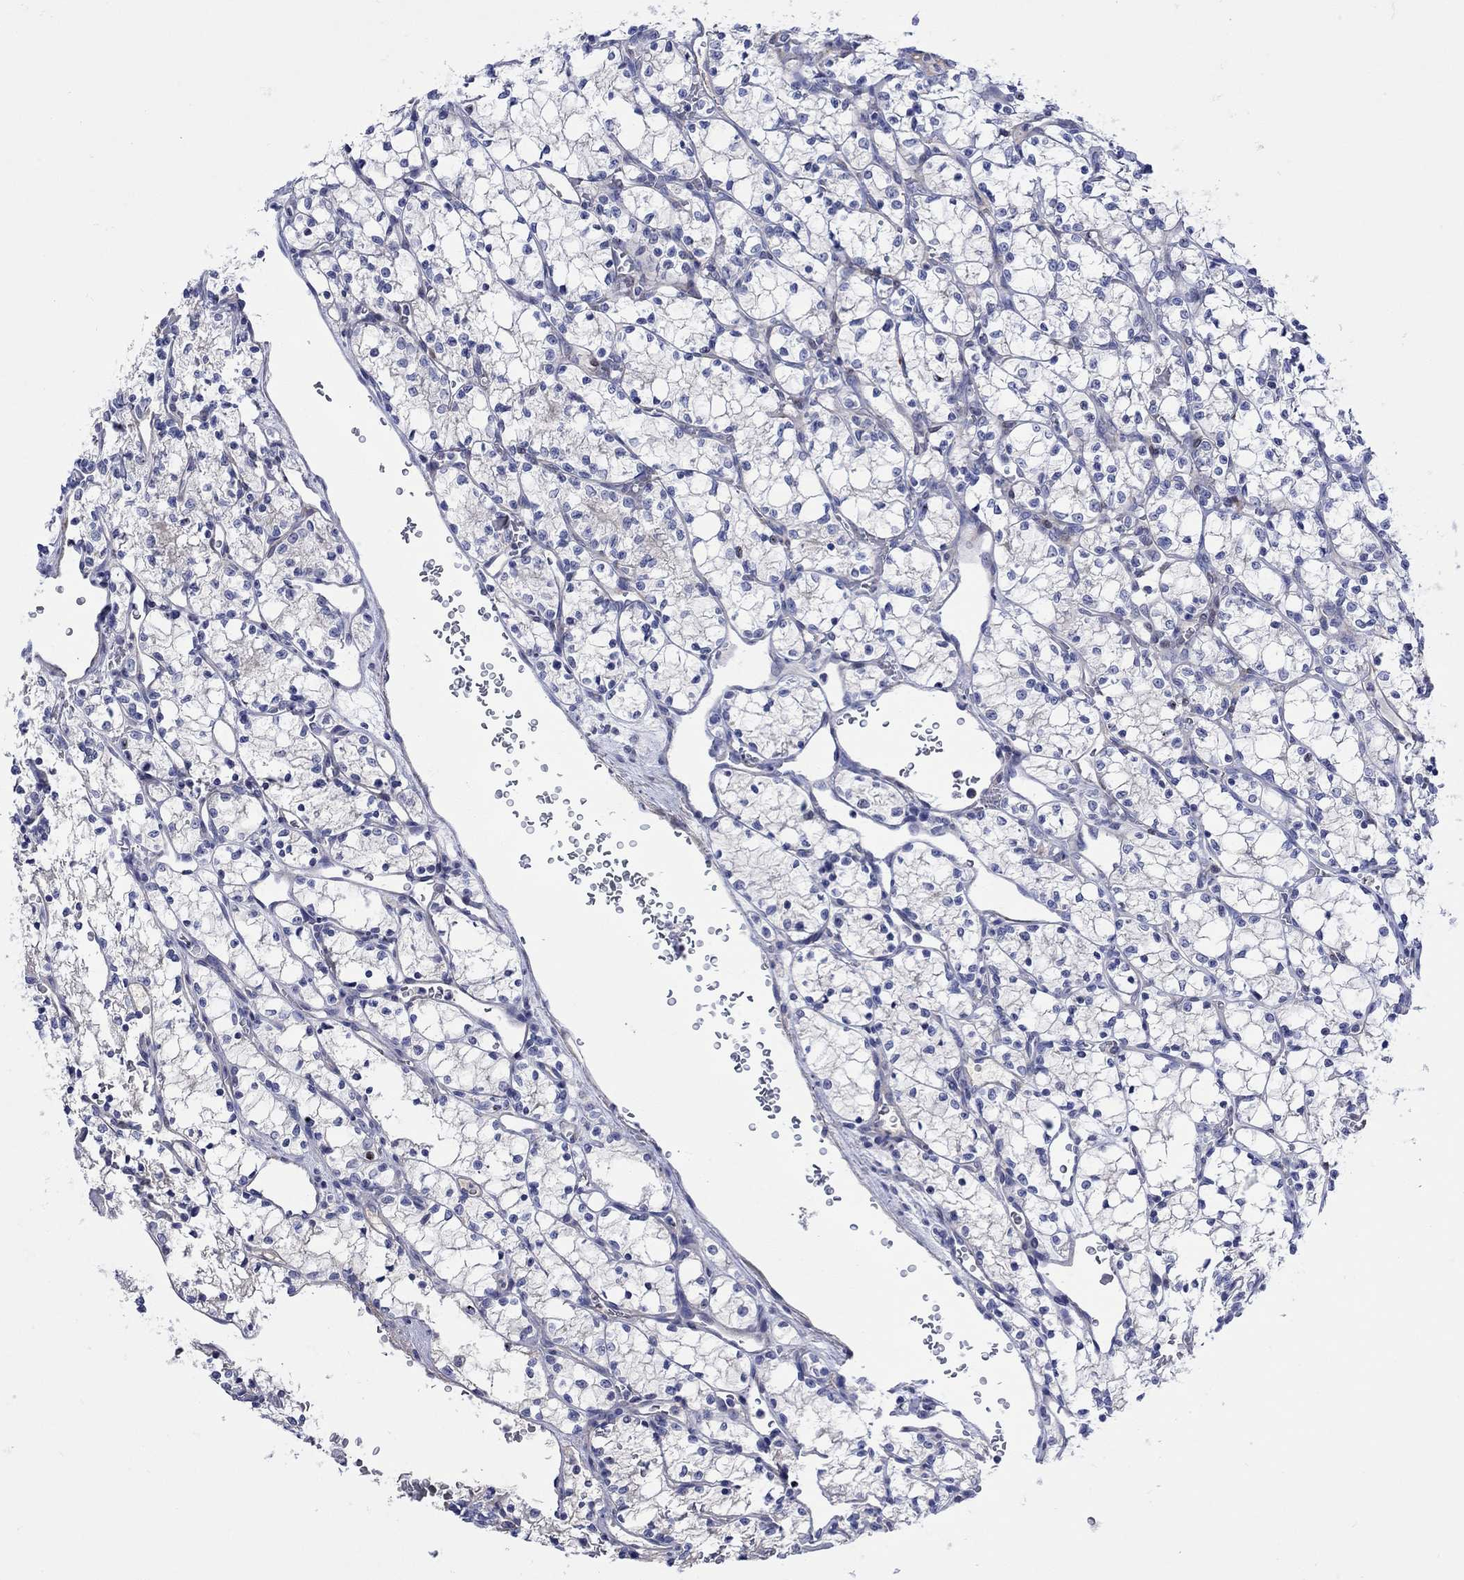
{"staining": {"intensity": "negative", "quantity": "none", "location": "none"}, "tissue": "renal cancer", "cell_type": "Tumor cells", "image_type": "cancer", "snomed": [{"axis": "morphology", "description": "Adenocarcinoma, NOS"}, {"axis": "topography", "description": "Kidney"}], "caption": "An immunohistochemistry histopathology image of renal adenocarcinoma is shown. There is no staining in tumor cells of renal adenocarcinoma. (DAB (3,3'-diaminobenzidine) IHC with hematoxylin counter stain).", "gene": "MSI1", "patient": {"sex": "female", "age": 69}}